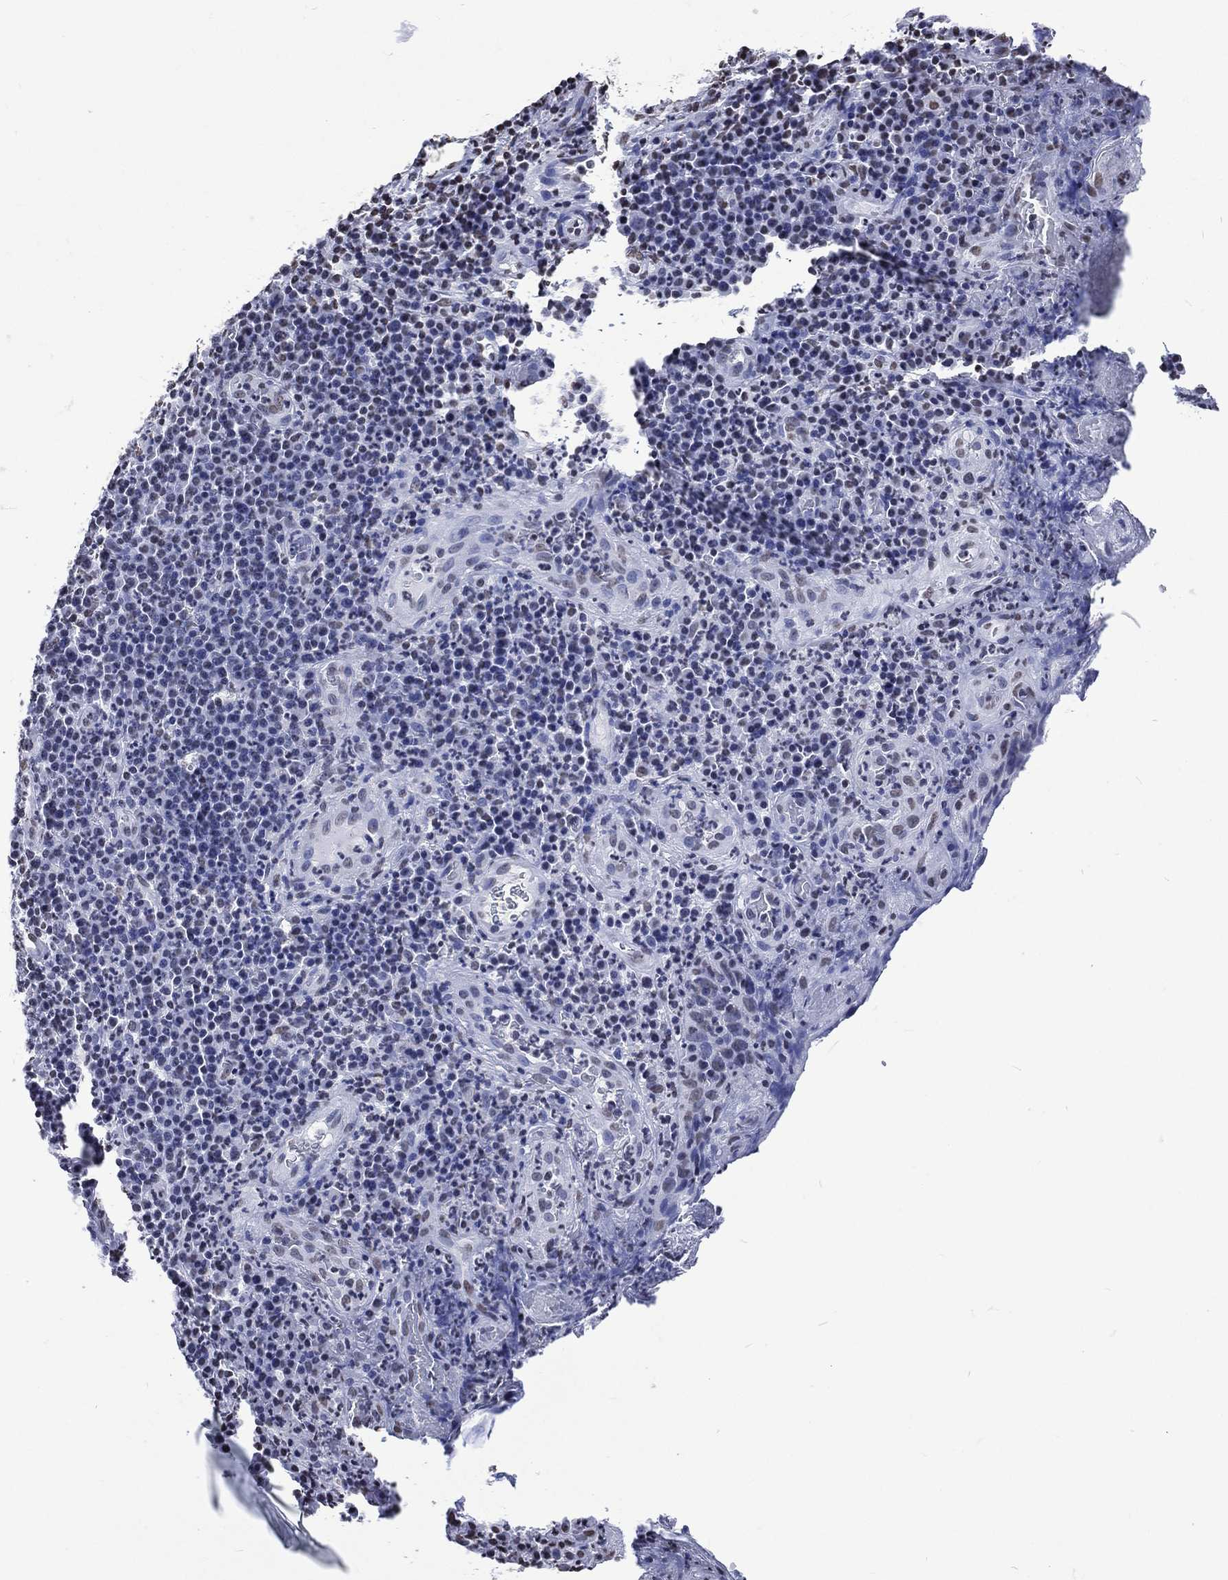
{"staining": {"intensity": "negative", "quantity": "none", "location": "none"}, "tissue": "skin cancer", "cell_type": "Tumor cells", "image_type": "cancer", "snomed": [{"axis": "morphology", "description": "Squamous cell carcinoma, NOS"}, {"axis": "topography", "description": "Skin"}, {"axis": "topography", "description": "Anal"}], "caption": "High magnification brightfield microscopy of skin cancer (squamous cell carcinoma) stained with DAB (brown) and counterstained with hematoxylin (blue): tumor cells show no significant staining. Brightfield microscopy of IHC stained with DAB (brown) and hematoxylin (blue), captured at high magnification.", "gene": "RETREG2", "patient": {"sex": "female", "age": 51}}